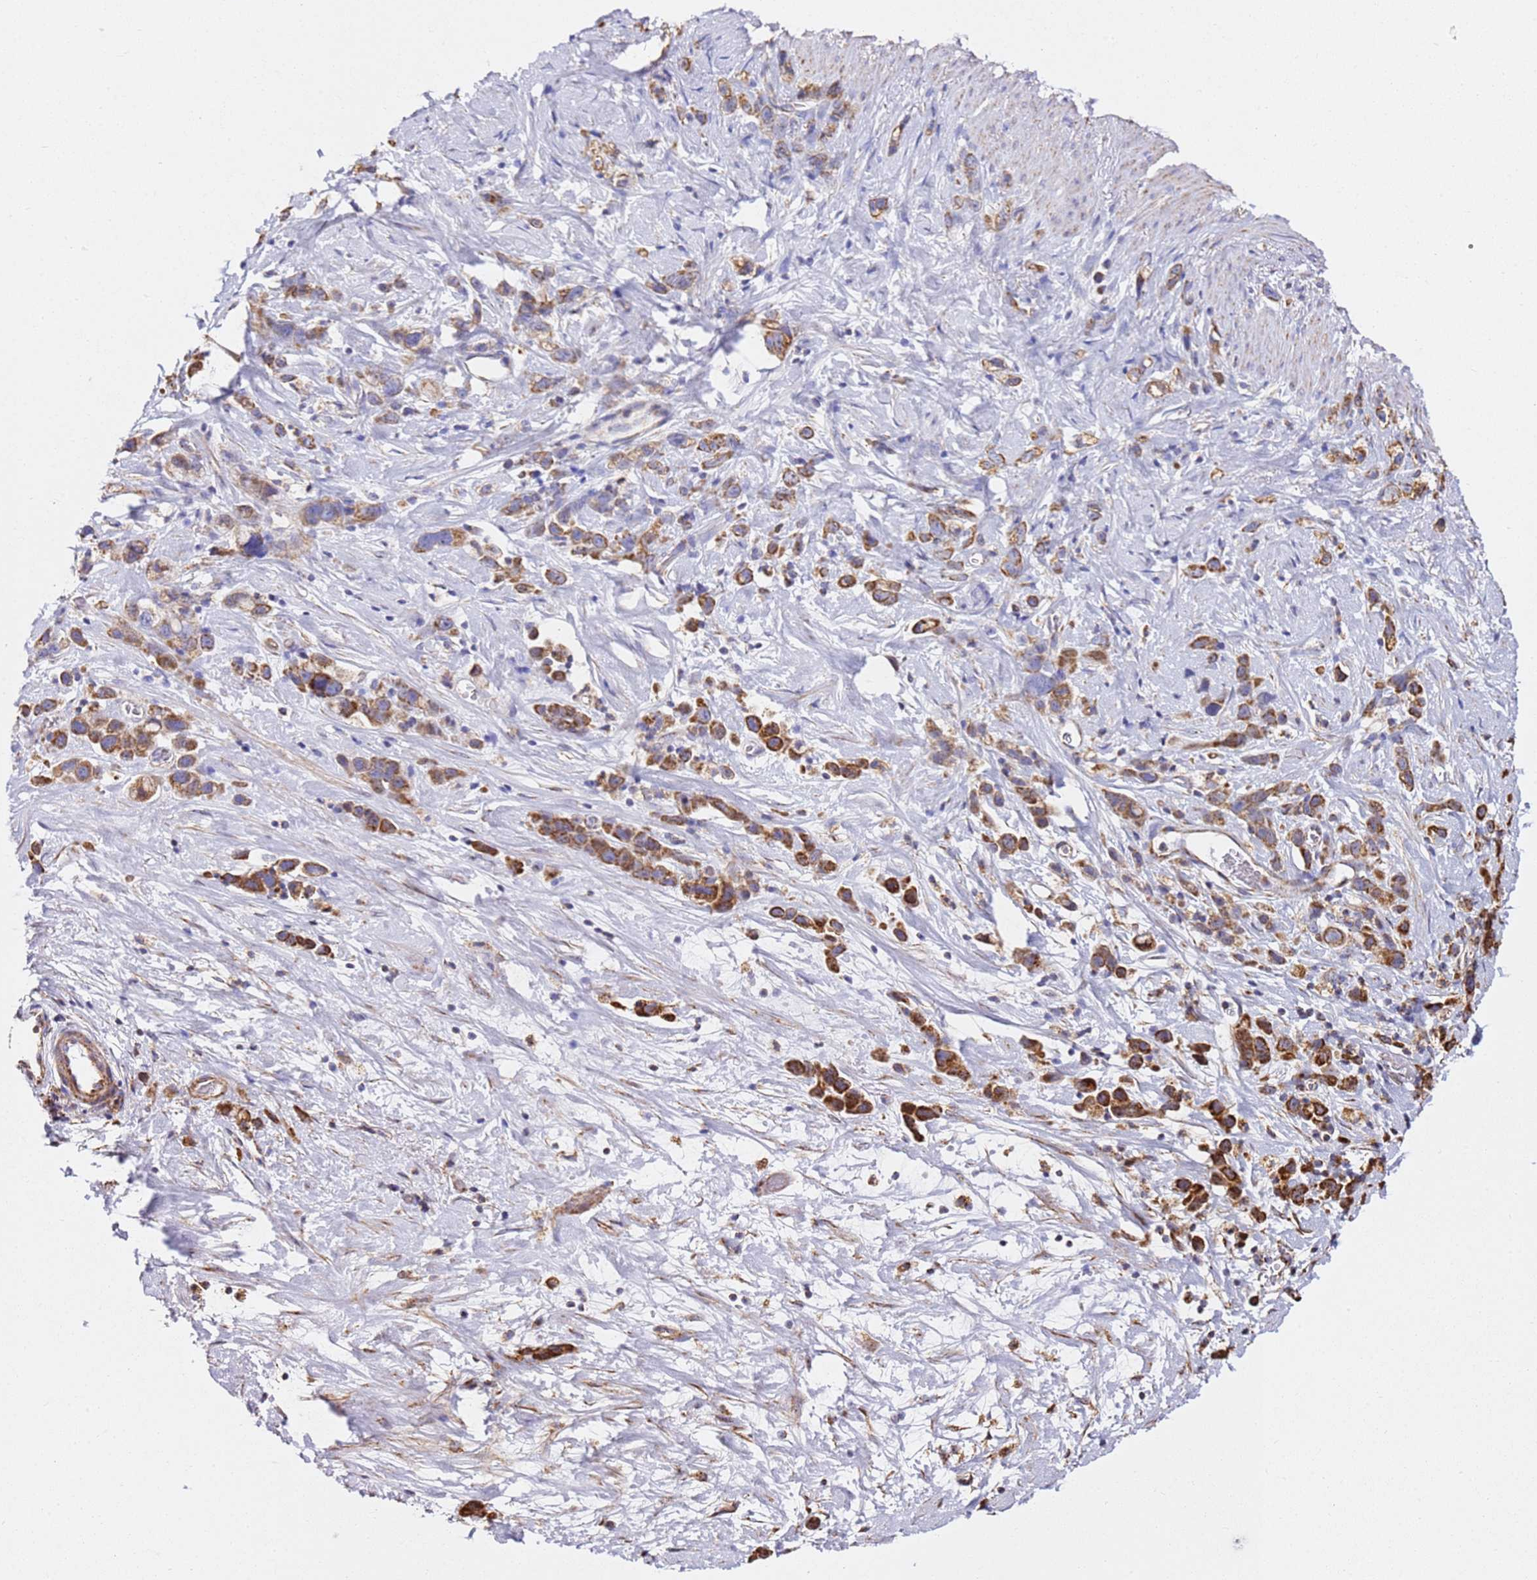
{"staining": {"intensity": "strong", "quantity": ">75%", "location": "cytoplasmic/membranous"}, "tissue": "stomach cancer", "cell_type": "Tumor cells", "image_type": "cancer", "snomed": [{"axis": "morphology", "description": "Adenocarcinoma, NOS"}, {"axis": "topography", "description": "Stomach"}], "caption": "A brown stain highlights strong cytoplasmic/membranous expression of a protein in human stomach adenocarcinoma tumor cells.", "gene": "NDUFA3", "patient": {"sex": "female", "age": 65}}